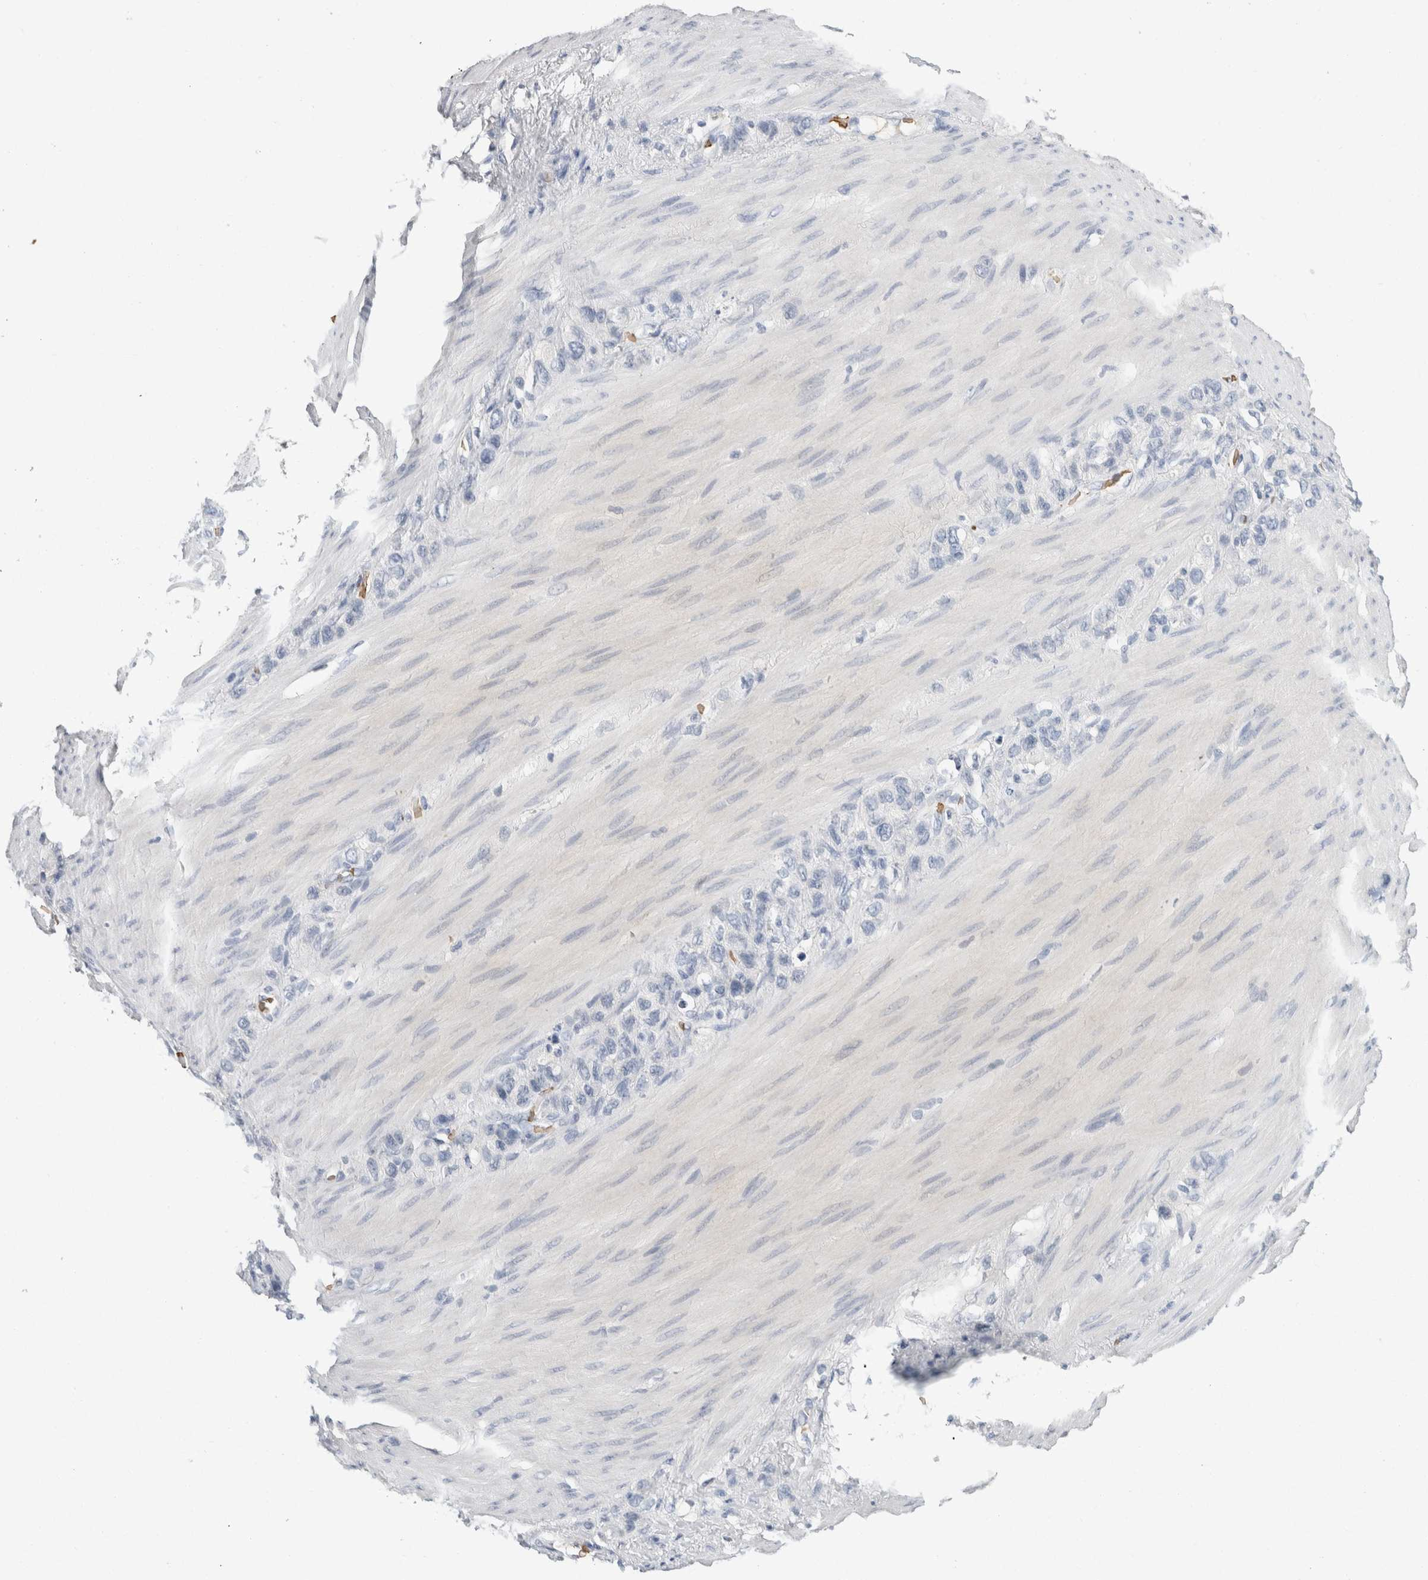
{"staining": {"intensity": "negative", "quantity": "none", "location": "none"}, "tissue": "stomach cancer", "cell_type": "Tumor cells", "image_type": "cancer", "snomed": [{"axis": "morphology", "description": "Adenocarcinoma, NOS"}, {"axis": "morphology", "description": "Adenocarcinoma, High grade"}, {"axis": "topography", "description": "Stomach, upper"}, {"axis": "topography", "description": "Stomach, lower"}], "caption": "Tumor cells show no significant protein expression in adenocarcinoma (high-grade) (stomach).", "gene": "CA1", "patient": {"sex": "female", "age": 65}}